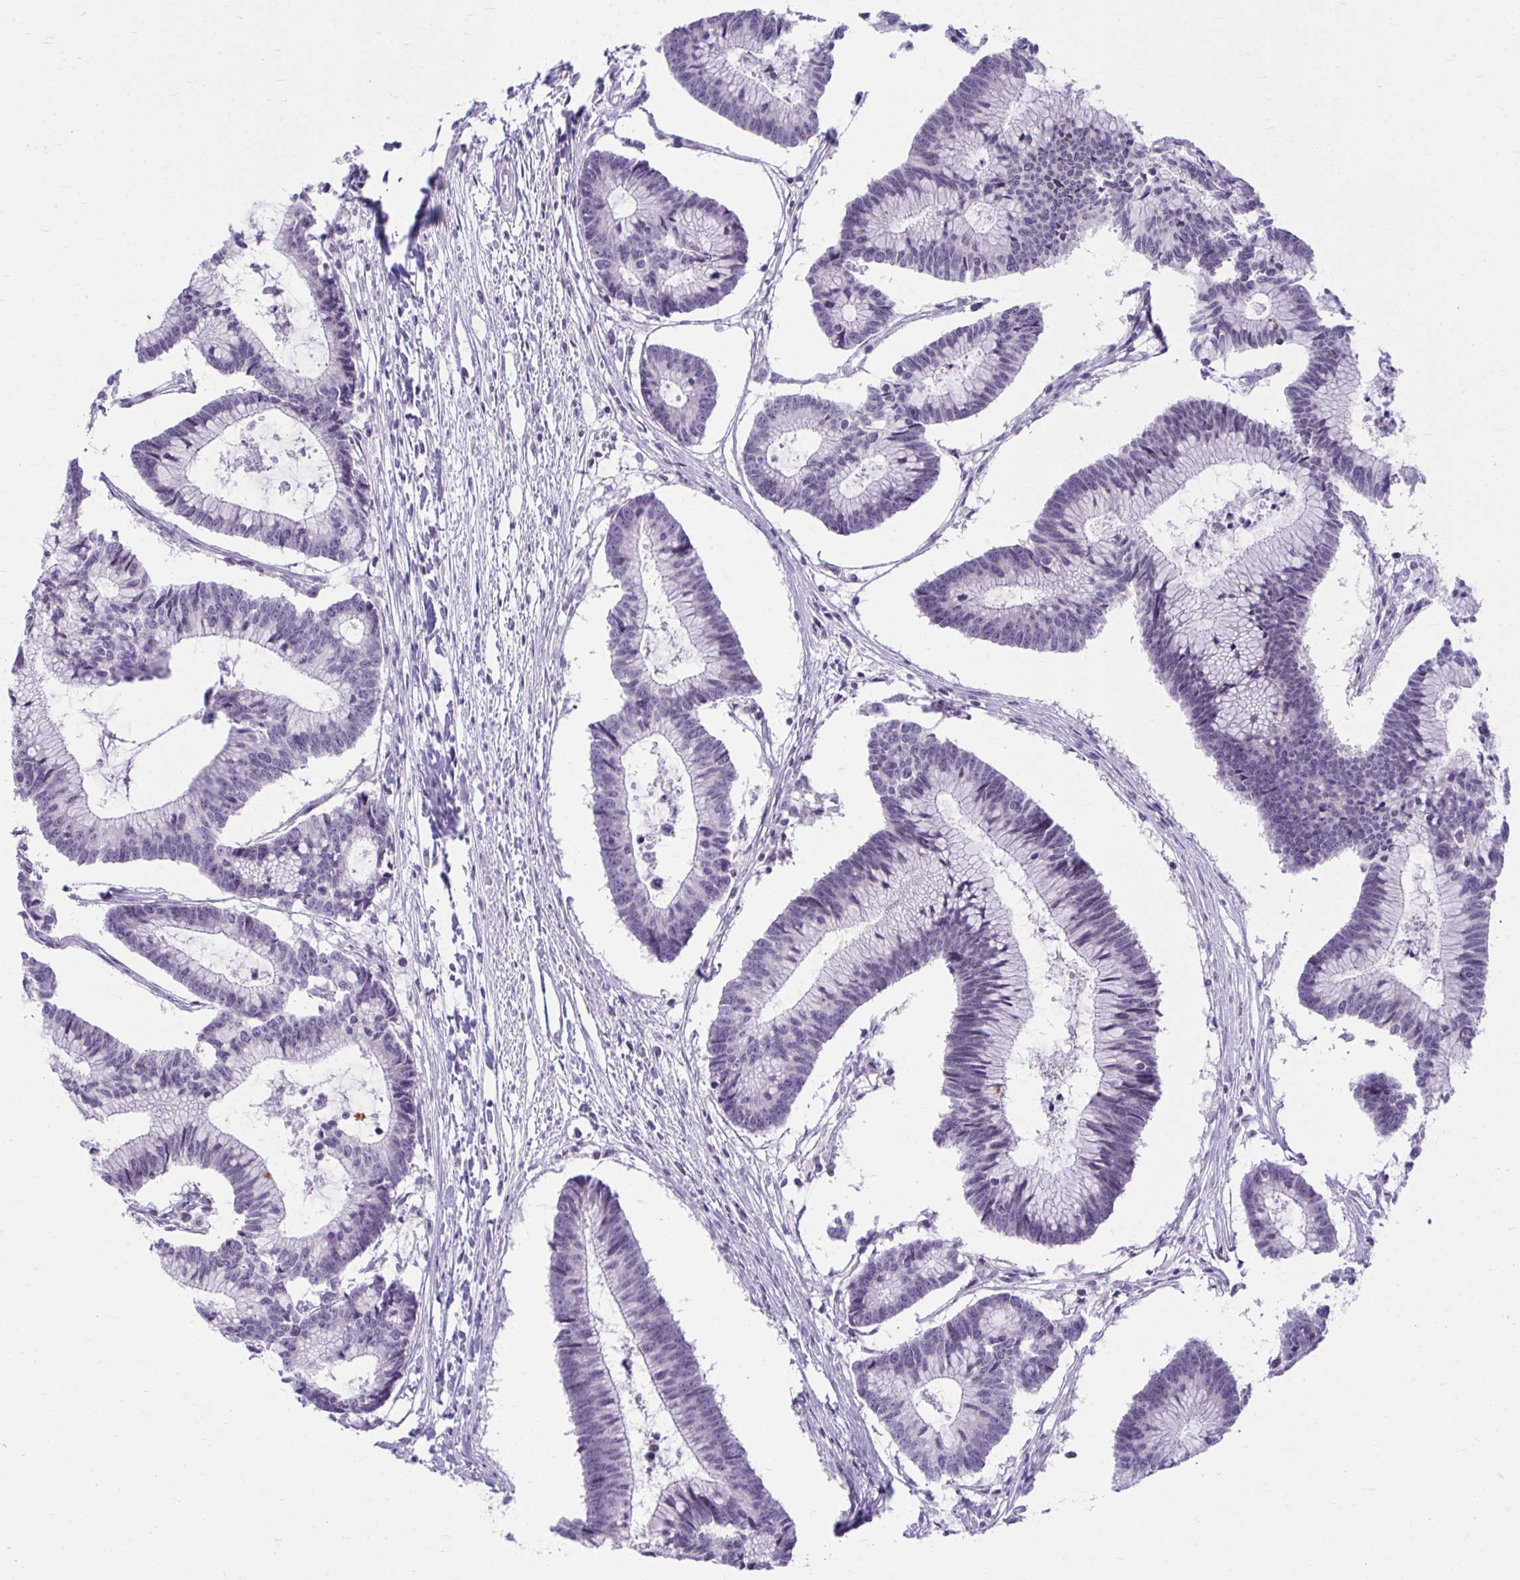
{"staining": {"intensity": "negative", "quantity": "none", "location": "none"}, "tissue": "colorectal cancer", "cell_type": "Tumor cells", "image_type": "cancer", "snomed": [{"axis": "morphology", "description": "Adenocarcinoma, NOS"}, {"axis": "topography", "description": "Colon"}], "caption": "Photomicrograph shows no protein expression in tumor cells of colorectal cancer tissue.", "gene": "OR7A5", "patient": {"sex": "female", "age": 78}}